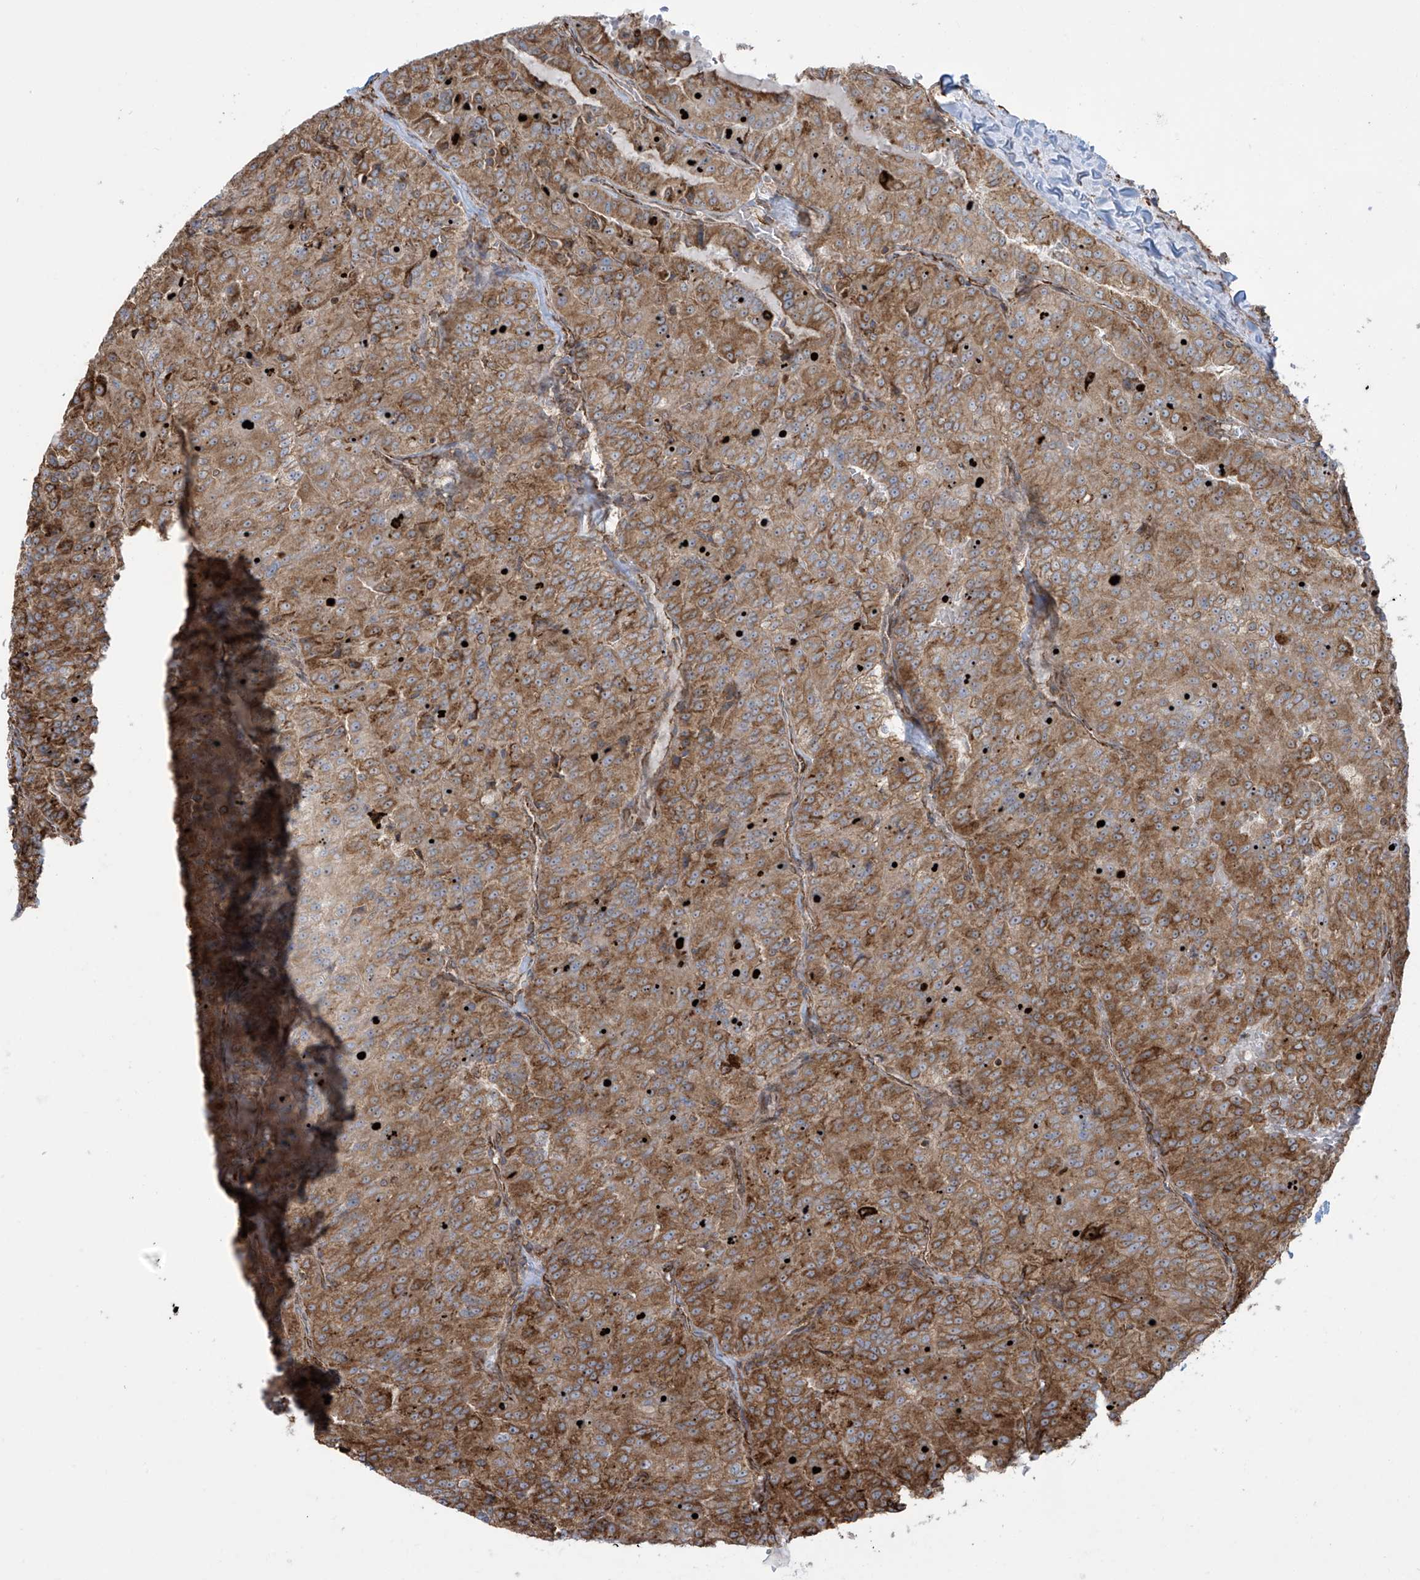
{"staining": {"intensity": "moderate", "quantity": ">75%", "location": "cytoplasmic/membranous"}, "tissue": "renal cancer", "cell_type": "Tumor cells", "image_type": "cancer", "snomed": [{"axis": "morphology", "description": "Adenocarcinoma, NOS"}, {"axis": "topography", "description": "Kidney"}], "caption": "Renal adenocarcinoma tissue demonstrates moderate cytoplasmic/membranous expression in about >75% of tumor cells, visualized by immunohistochemistry.", "gene": "MX1", "patient": {"sex": "female", "age": 63}}